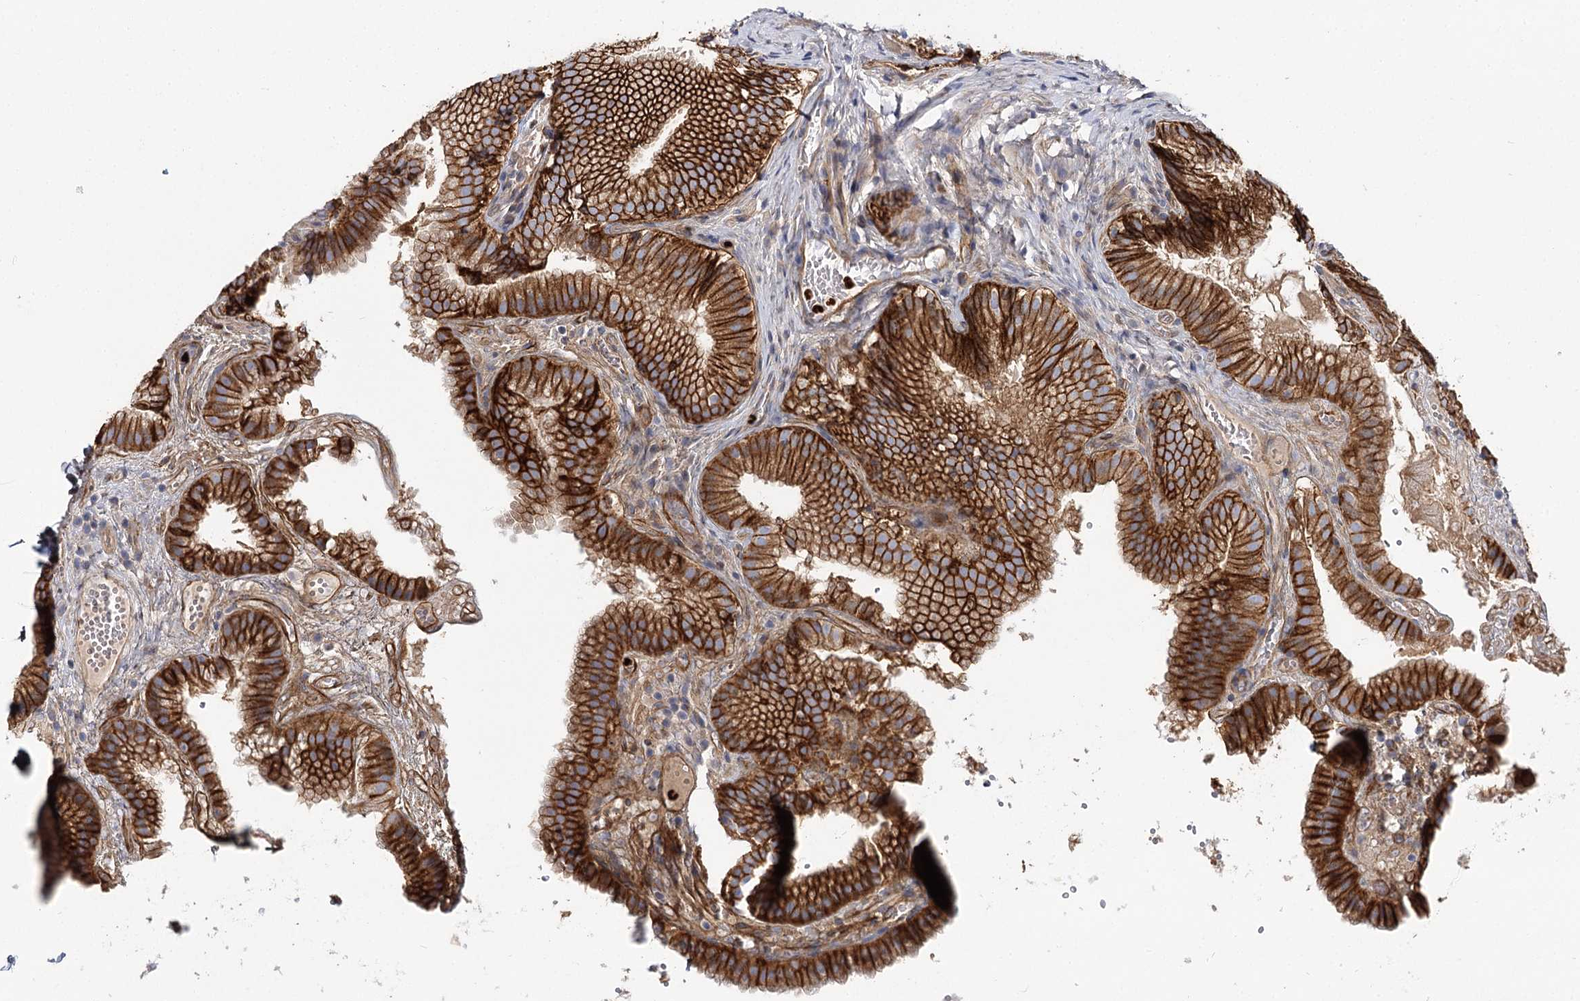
{"staining": {"intensity": "strong", "quantity": ">75%", "location": "cytoplasmic/membranous"}, "tissue": "gallbladder", "cell_type": "Glandular cells", "image_type": "normal", "snomed": [{"axis": "morphology", "description": "Normal tissue, NOS"}, {"axis": "topography", "description": "Gallbladder"}], "caption": "Immunohistochemical staining of benign human gallbladder displays high levels of strong cytoplasmic/membranous positivity in approximately >75% of glandular cells. The protein of interest is shown in brown color, while the nuclei are stained blue.", "gene": "C11orf52", "patient": {"sex": "female", "age": 30}}